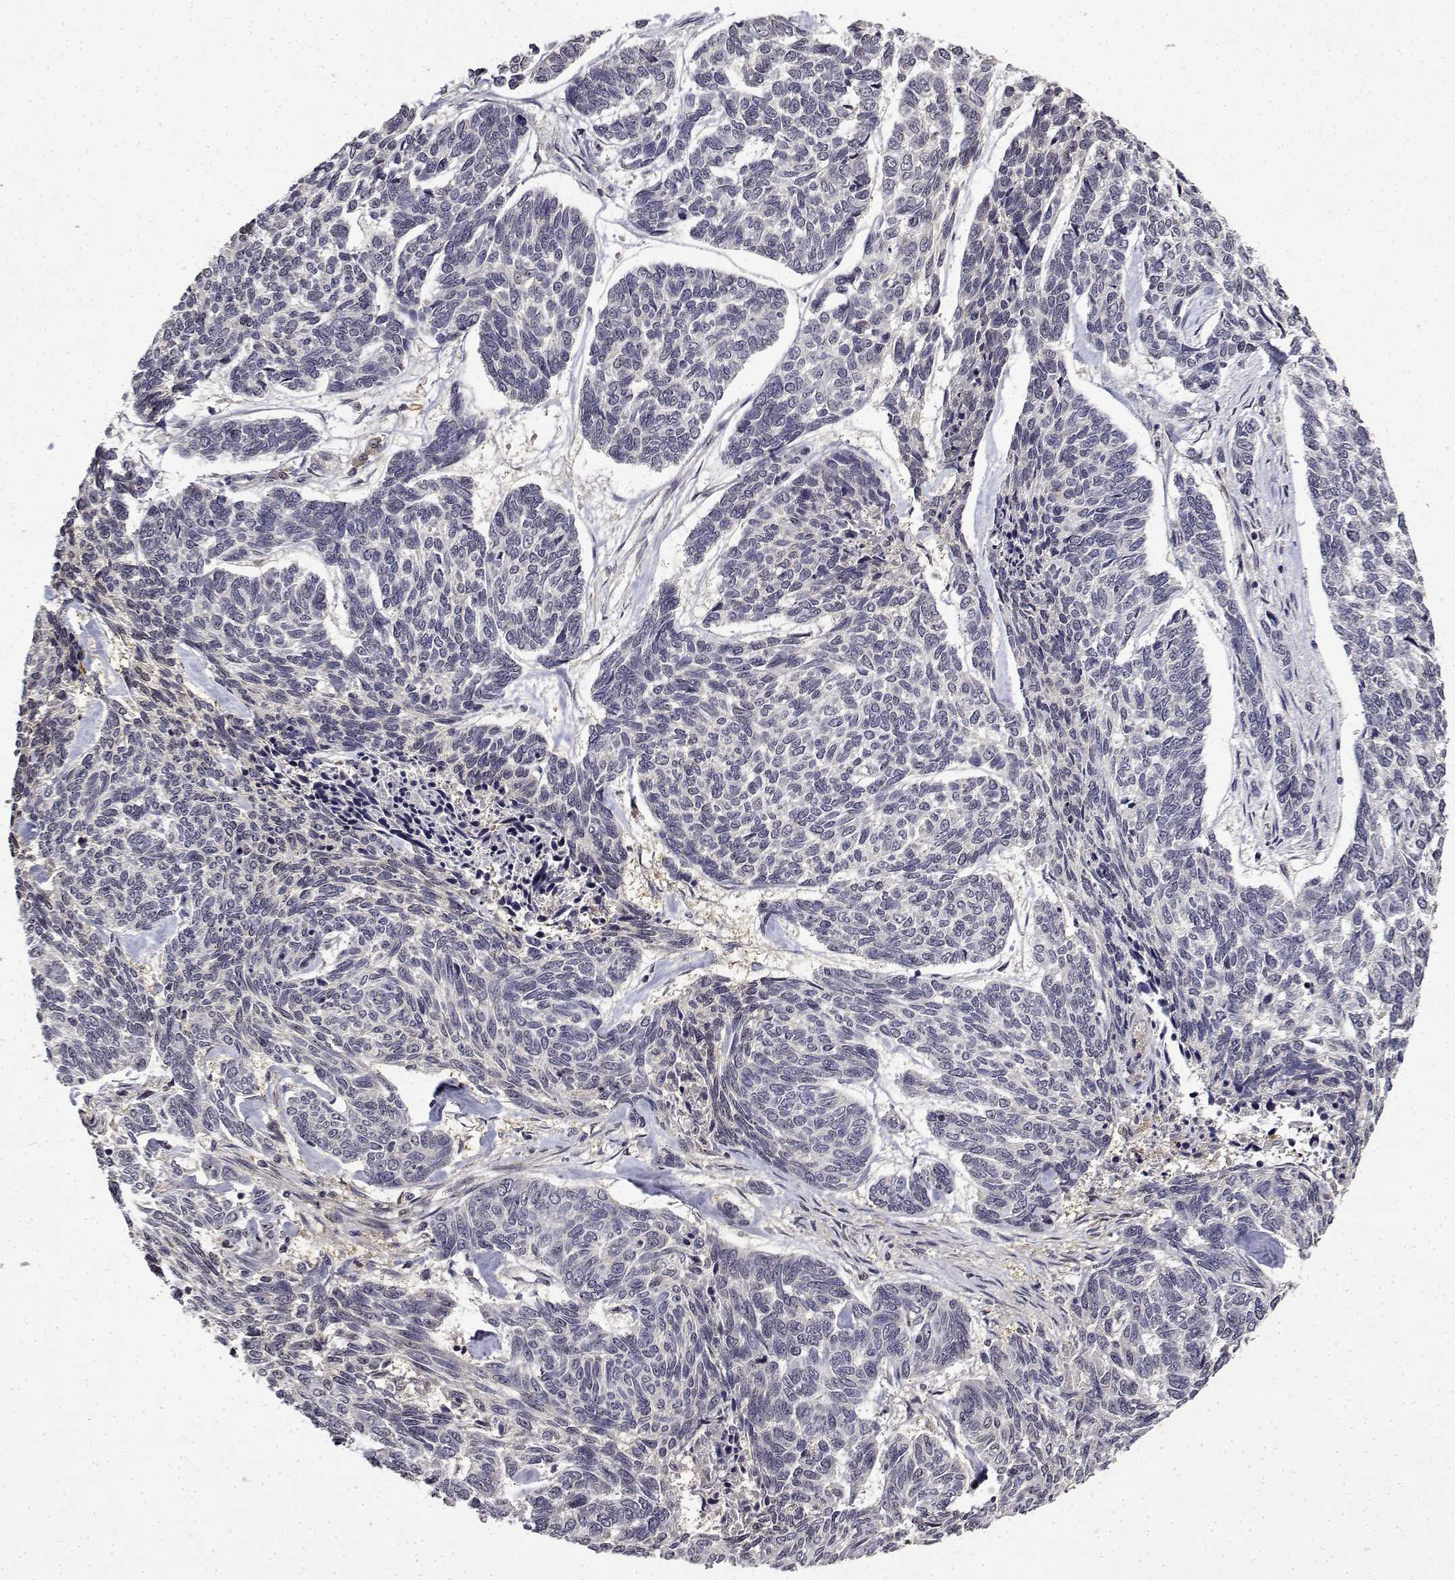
{"staining": {"intensity": "negative", "quantity": "none", "location": "none"}, "tissue": "skin cancer", "cell_type": "Tumor cells", "image_type": "cancer", "snomed": [{"axis": "morphology", "description": "Basal cell carcinoma"}, {"axis": "topography", "description": "Skin"}], "caption": "Immunohistochemical staining of human skin cancer demonstrates no significant staining in tumor cells.", "gene": "BDNF", "patient": {"sex": "female", "age": 65}}